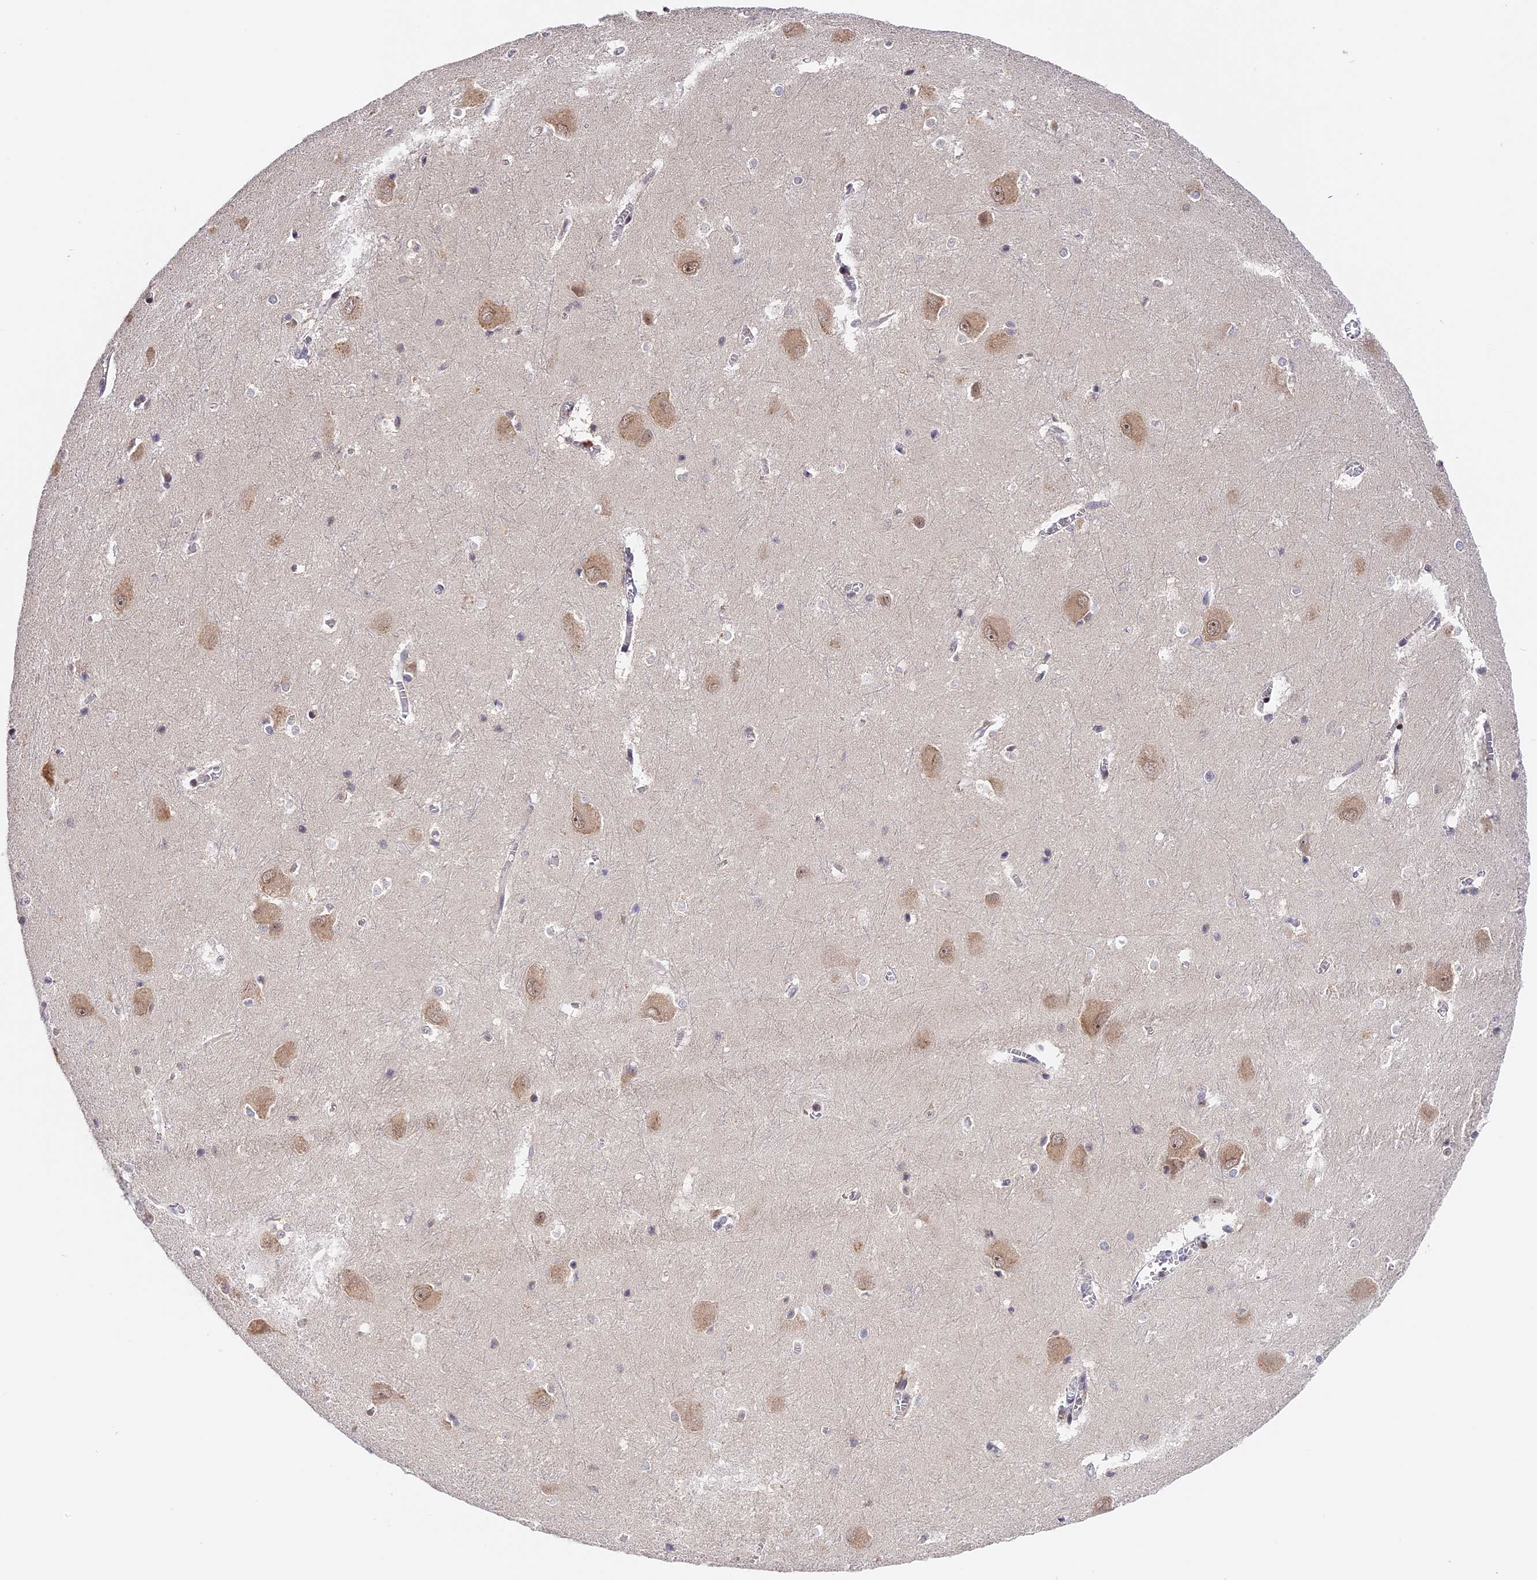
{"staining": {"intensity": "weak", "quantity": "<25%", "location": "cytoplasmic/membranous"}, "tissue": "caudate", "cell_type": "Glial cells", "image_type": "normal", "snomed": [{"axis": "morphology", "description": "Normal tissue, NOS"}, {"axis": "topography", "description": "Lateral ventricle wall"}], "caption": "The micrograph displays no significant expression in glial cells of caudate.", "gene": "IMPACT", "patient": {"sex": "male", "age": 37}}